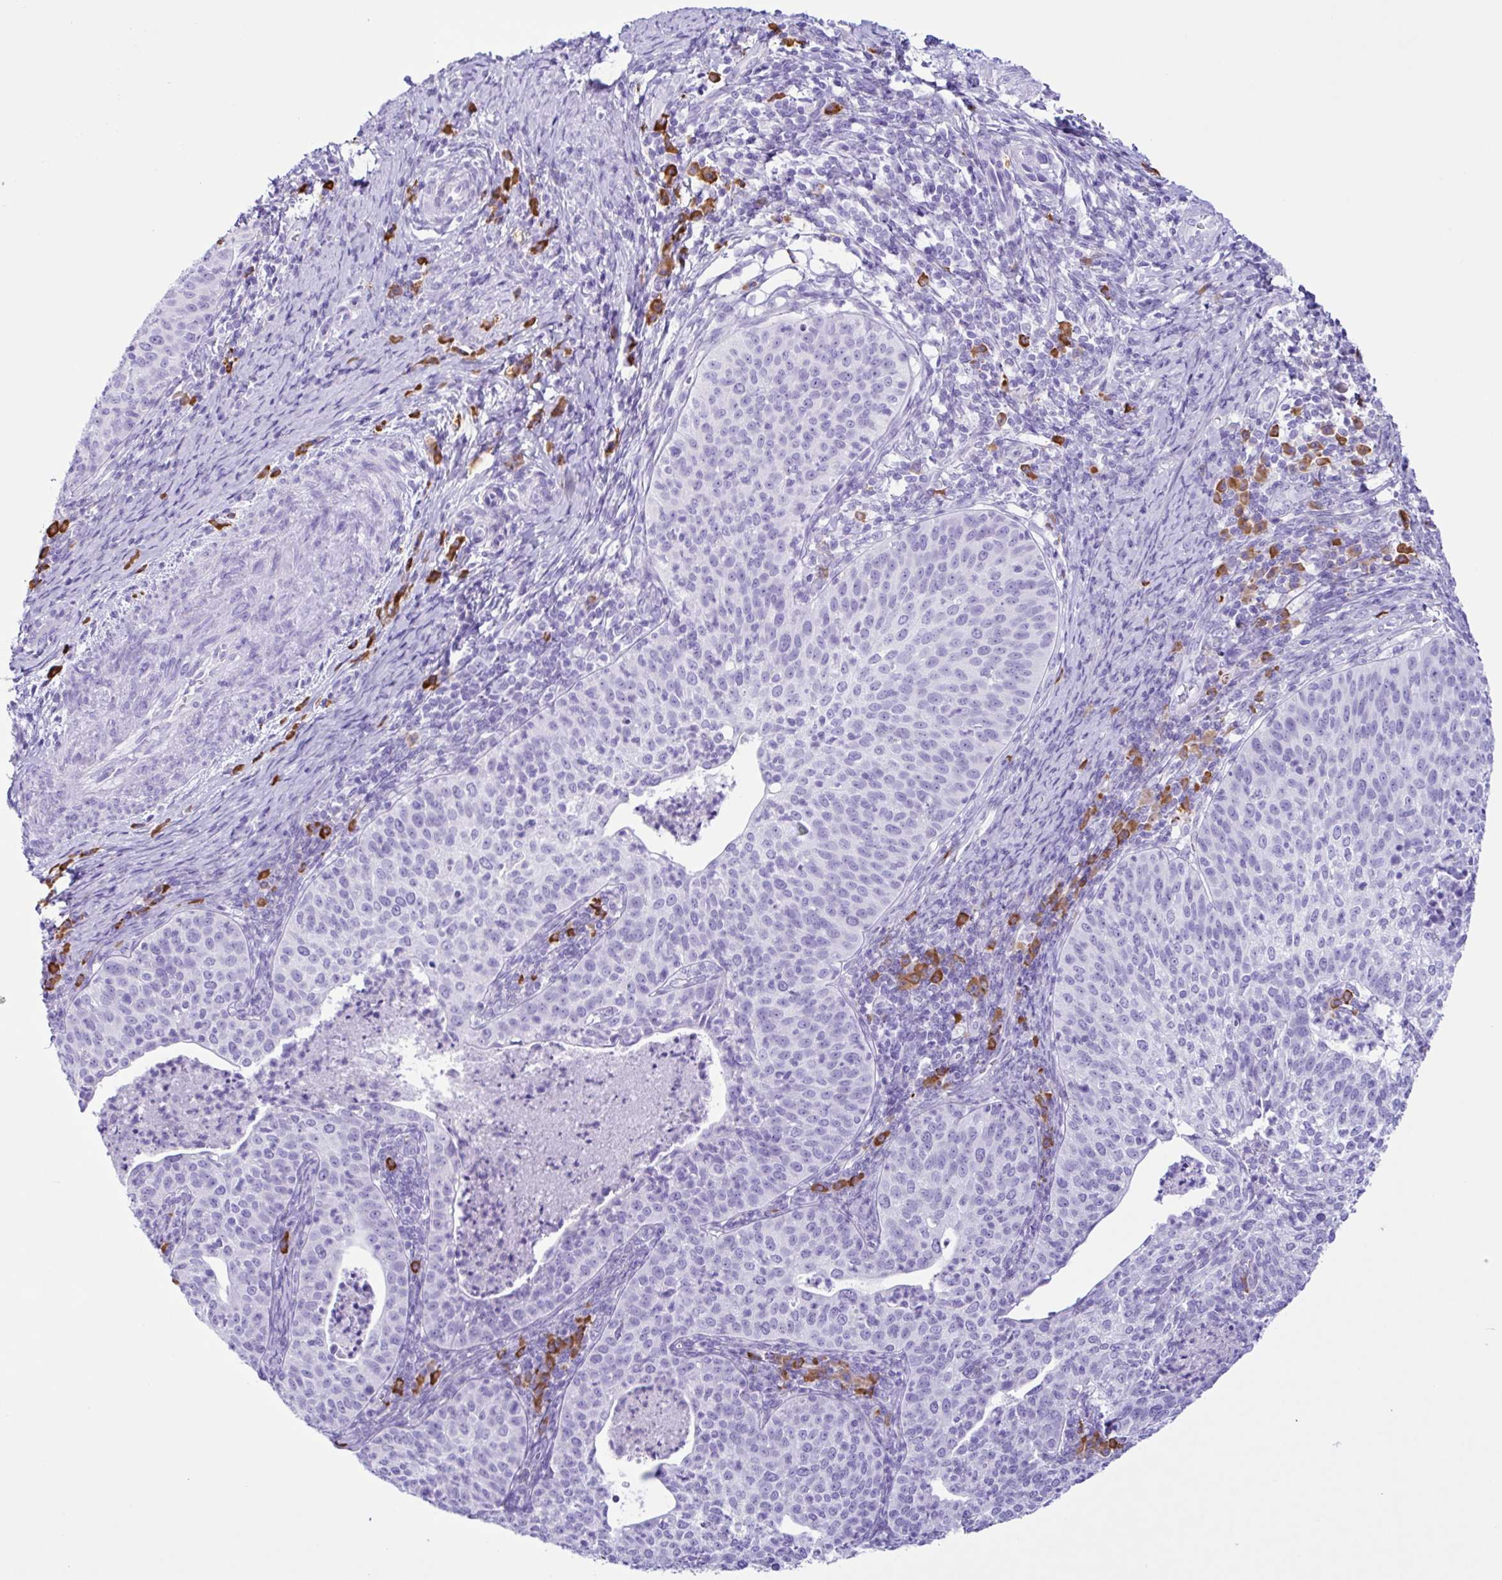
{"staining": {"intensity": "negative", "quantity": "none", "location": "none"}, "tissue": "cervical cancer", "cell_type": "Tumor cells", "image_type": "cancer", "snomed": [{"axis": "morphology", "description": "Squamous cell carcinoma, NOS"}, {"axis": "topography", "description": "Cervix"}], "caption": "A micrograph of human cervical squamous cell carcinoma is negative for staining in tumor cells.", "gene": "PIGF", "patient": {"sex": "female", "age": 30}}